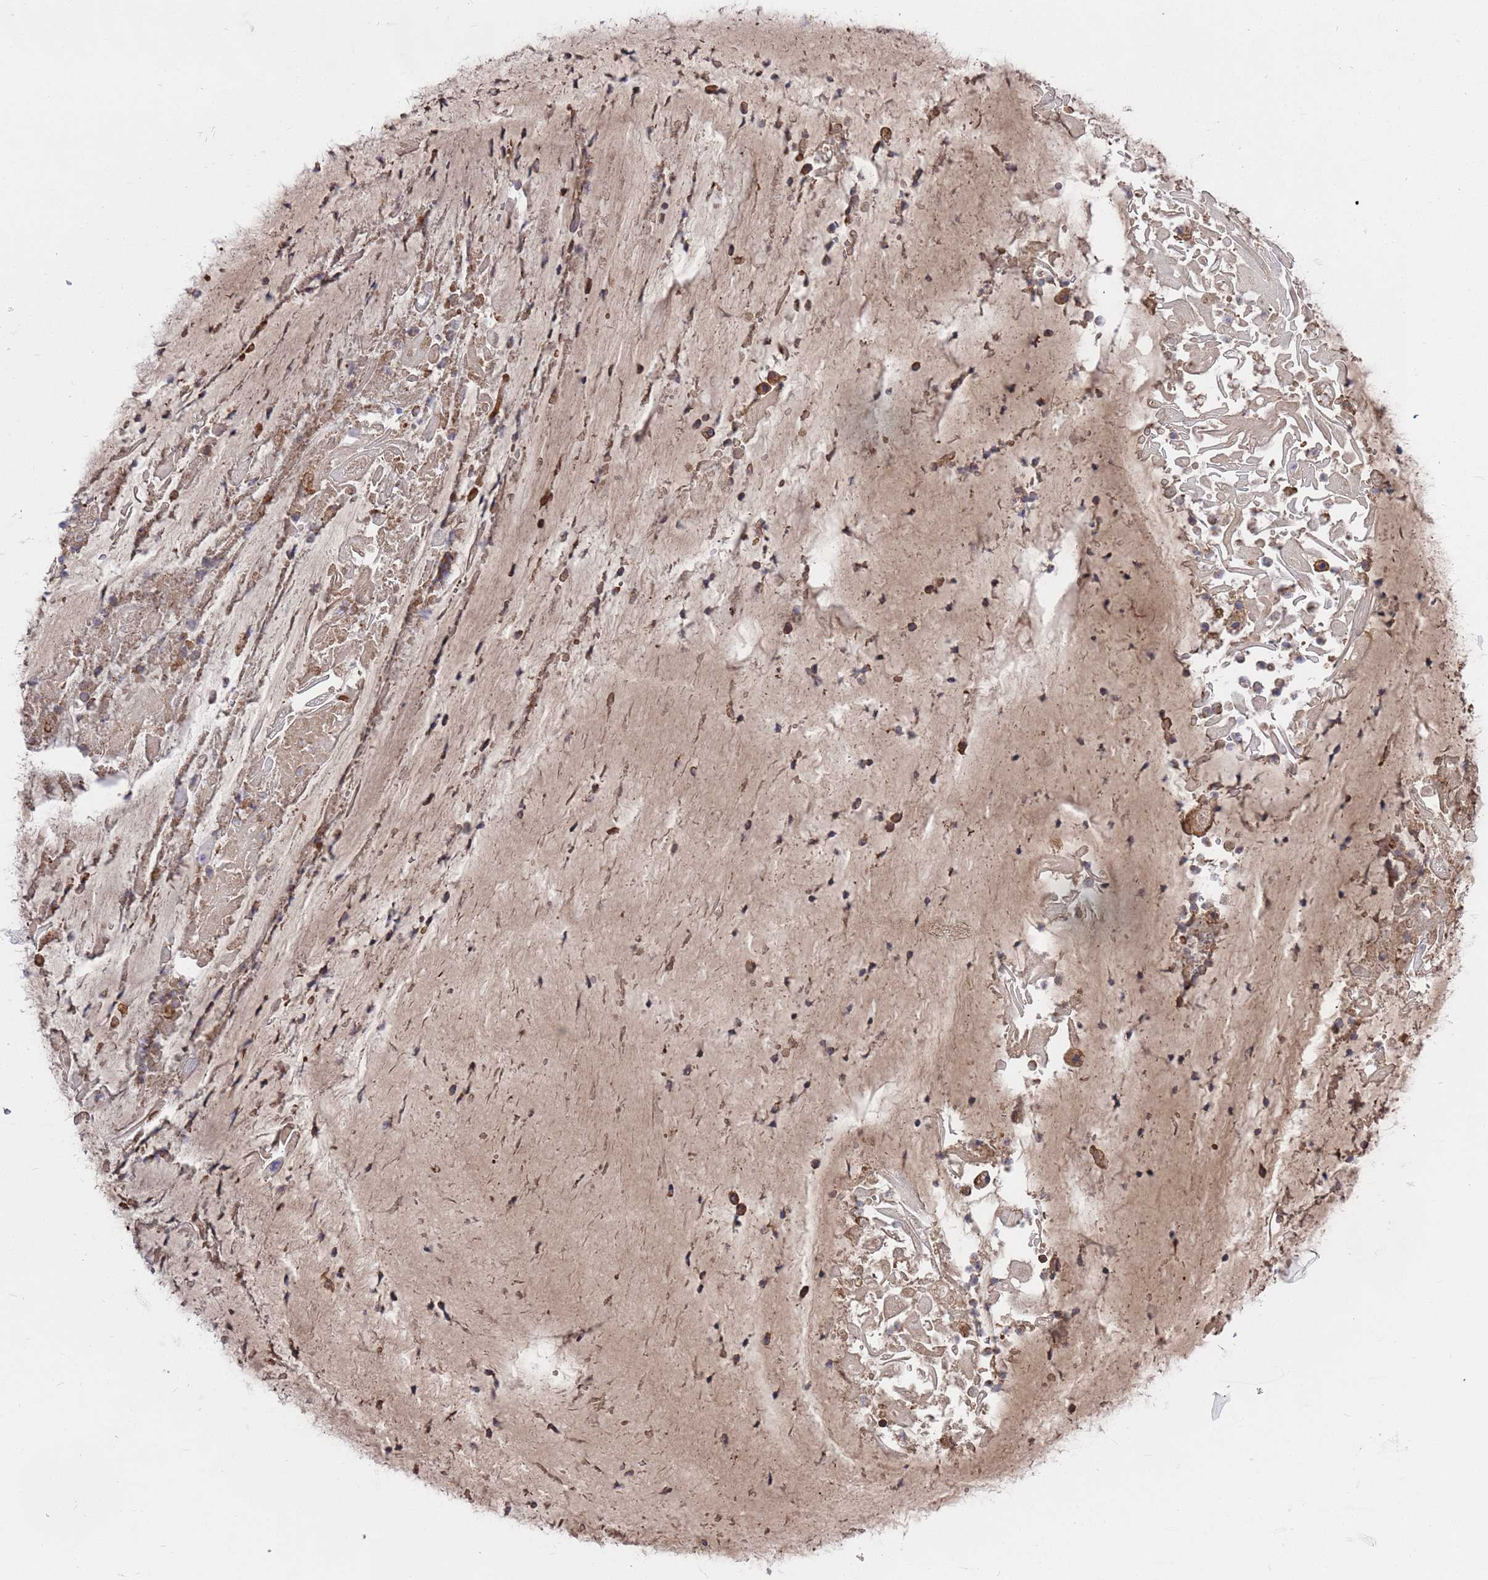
{"staining": {"intensity": "moderate", "quantity": ">75%", "location": "cytoplasmic/membranous"}, "tissue": "adipose tissue", "cell_type": "Adipocytes", "image_type": "normal", "snomed": [{"axis": "morphology", "description": "Normal tissue, NOS"}, {"axis": "topography", "description": "Lymph node"}, {"axis": "topography", "description": "Cartilage tissue"}, {"axis": "topography", "description": "Bronchus"}], "caption": "An IHC photomicrograph of normal tissue is shown. Protein staining in brown labels moderate cytoplasmic/membranous positivity in adipose tissue within adipocytes.", "gene": "PYCR1", "patient": {"sex": "male", "age": 63}}